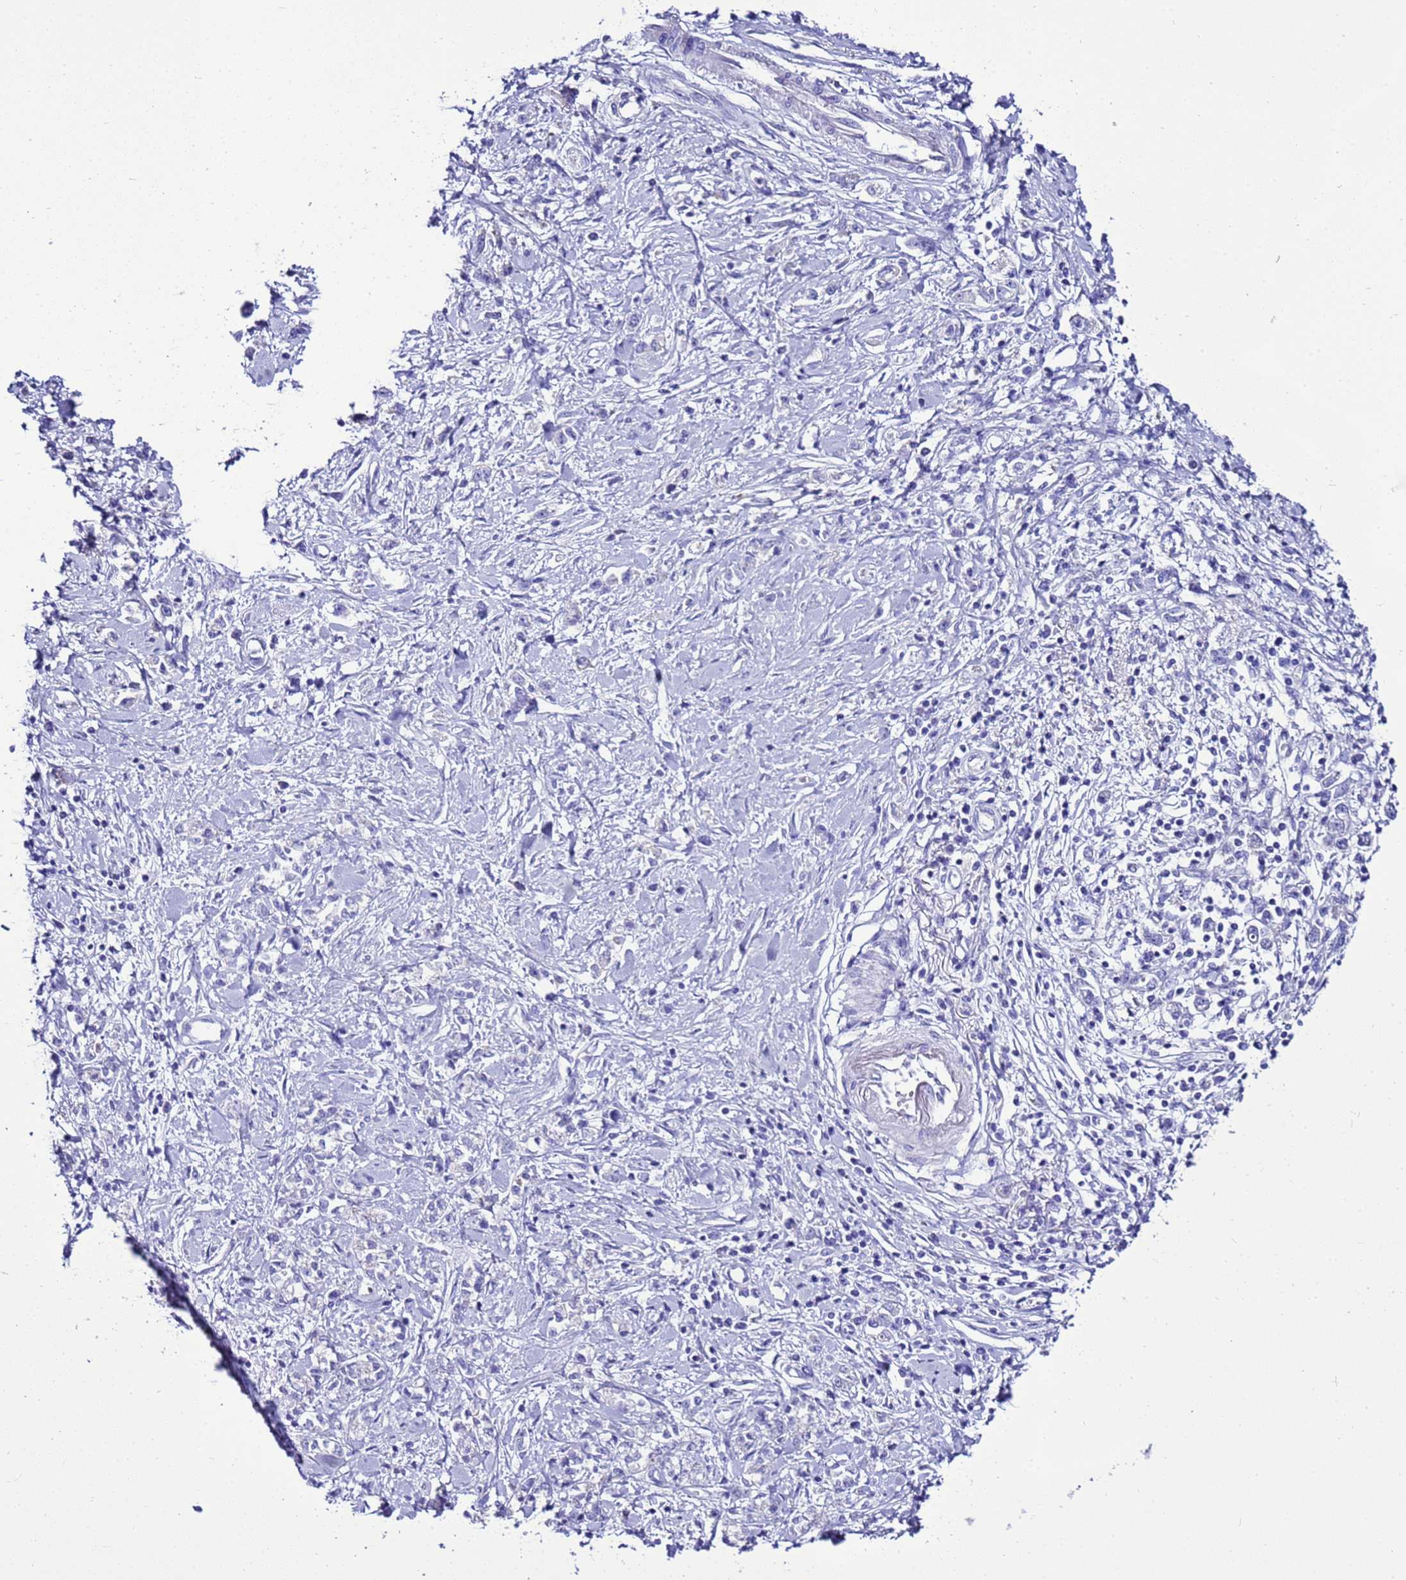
{"staining": {"intensity": "negative", "quantity": "none", "location": "none"}, "tissue": "stomach cancer", "cell_type": "Tumor cells", "image_type": "cancer", "snomed": [{"axis": "morphology", "description": "Adenocarcinoma, NOS"}, {"axis": "topography", "description": "Stomach"}], "caption": "The histopathology image displays no significant staining in tumor cells of stomach cancer (adenocarcinoma).", "gene": "BEST2", "patient": {"sex": "female", "age": 76}}